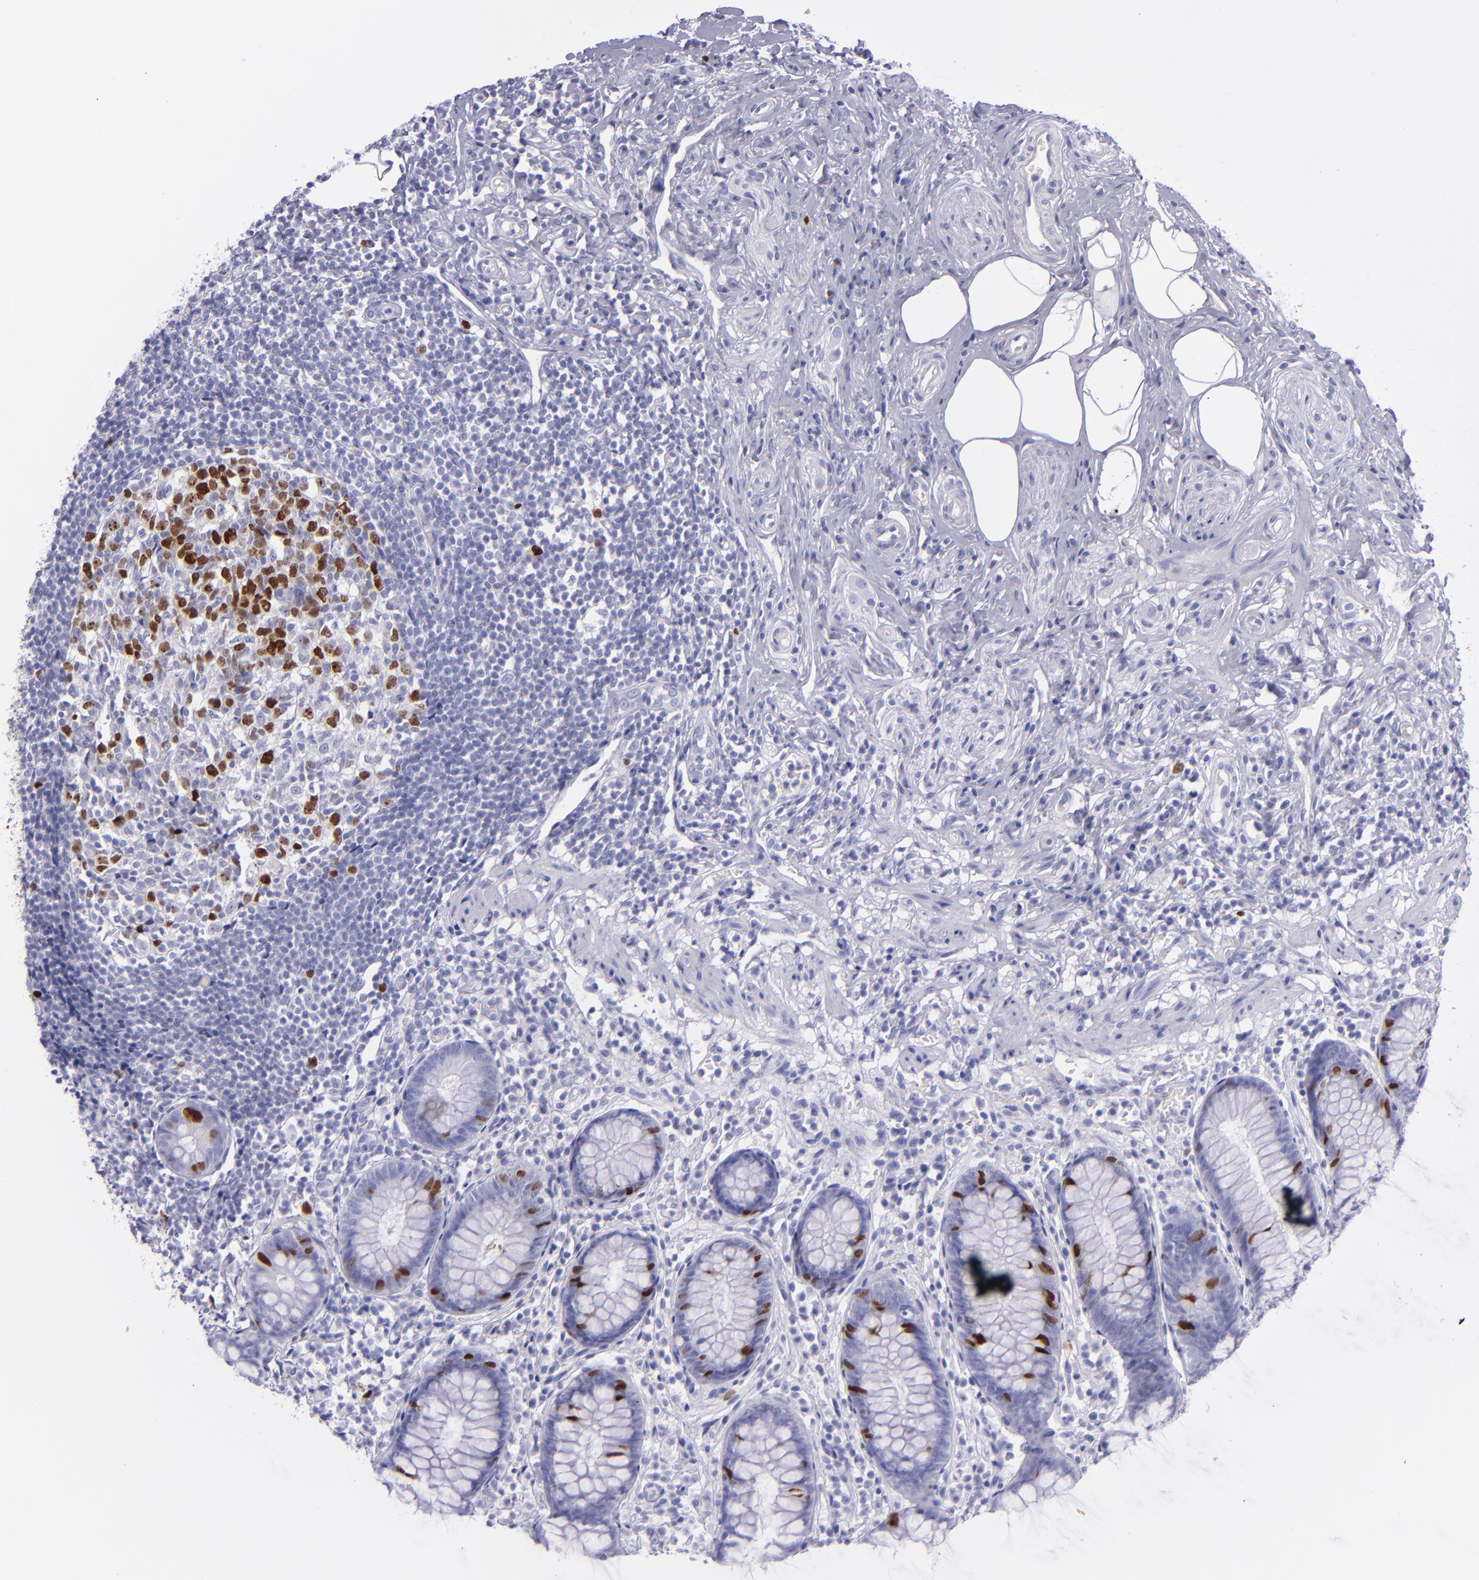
{"staining": {"intensity": "strong", "quantity": "<25%", "location": "nuclear"}, "tissue": "appendix", "cell_type": "Glandular cells", "image_type": "normal", "snomed": [{"axis": "morphology", "description": "Normal tissue, NOS"}, {"axis": "topography", "description": "Appendix"}], "caption": "High-magnification brightfield microscopy of benign appendix stained with DAB (3,3'-diaminobenzidine) (brown) and counterstained with hematoxylin (blue). glandular cells exhibit strong nuclear positivity is present in about<25% of cells.", "gene": "TOP2A", "patient": {"sex": "male", "age": 38}}